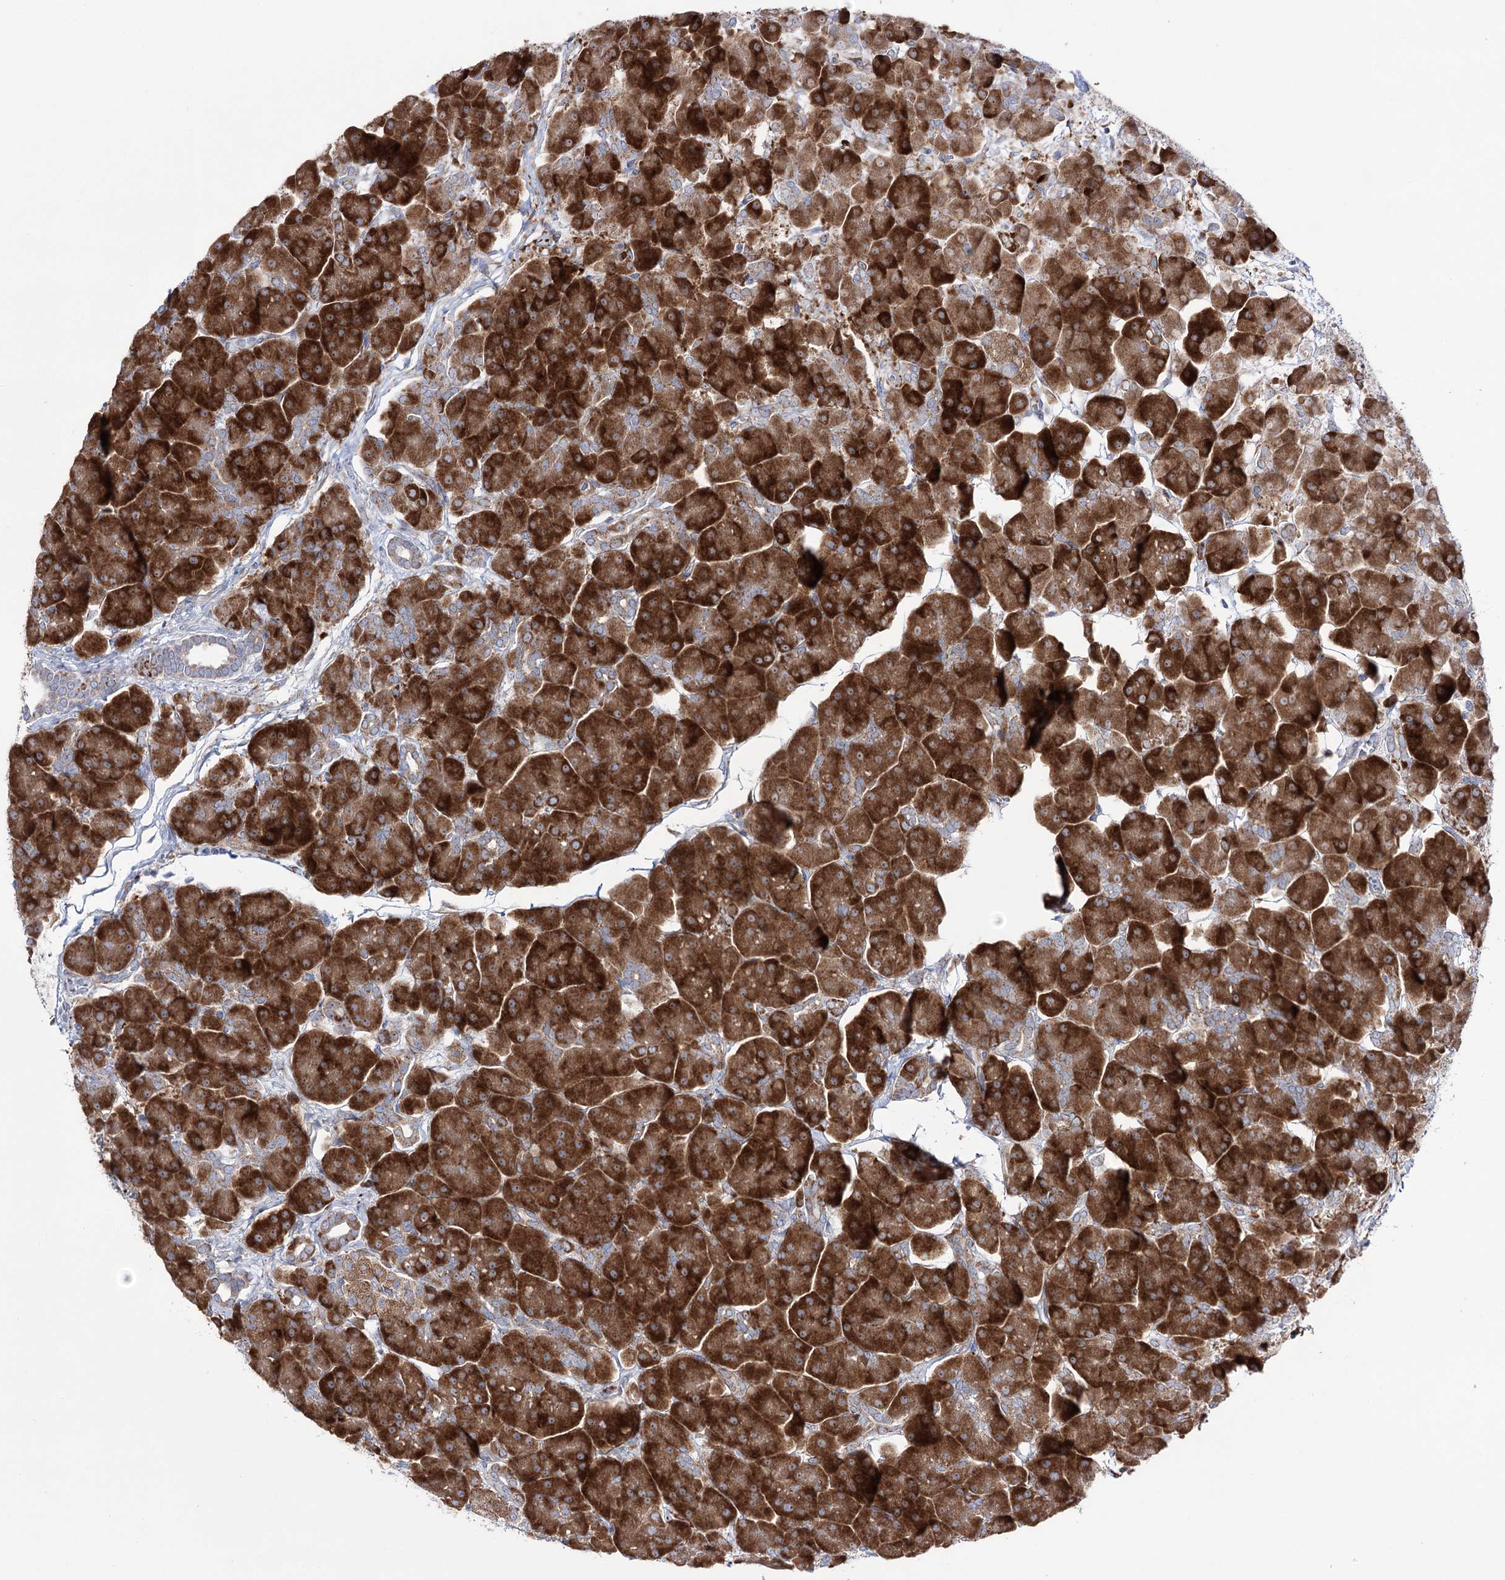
{"staining": {"intensity": "strong", "quantity": ">75%", "location": "cytoplasmic/membranous"}, "tissue": "pancreas", "cell_type": "Exocrine glandular cells", "image_type": "normal", "snomed": [{"axis": "morphology", "description": "Normal tissue, NOS"}, {"axis": "topography", "description": "Pancreas"}], "caption": "Unremarkable pancreas reveals strong cytoplasmic/membranous positivity in approximately >75% of exocrine glandular cells The staining was performed using DAB to visualize the protein expression in brown, while the nuclei were stained in blue with hematoxylin (Magnification: 20x)..", "gene": "METTL5", "patient": {"sex": "male", "age": 66}}